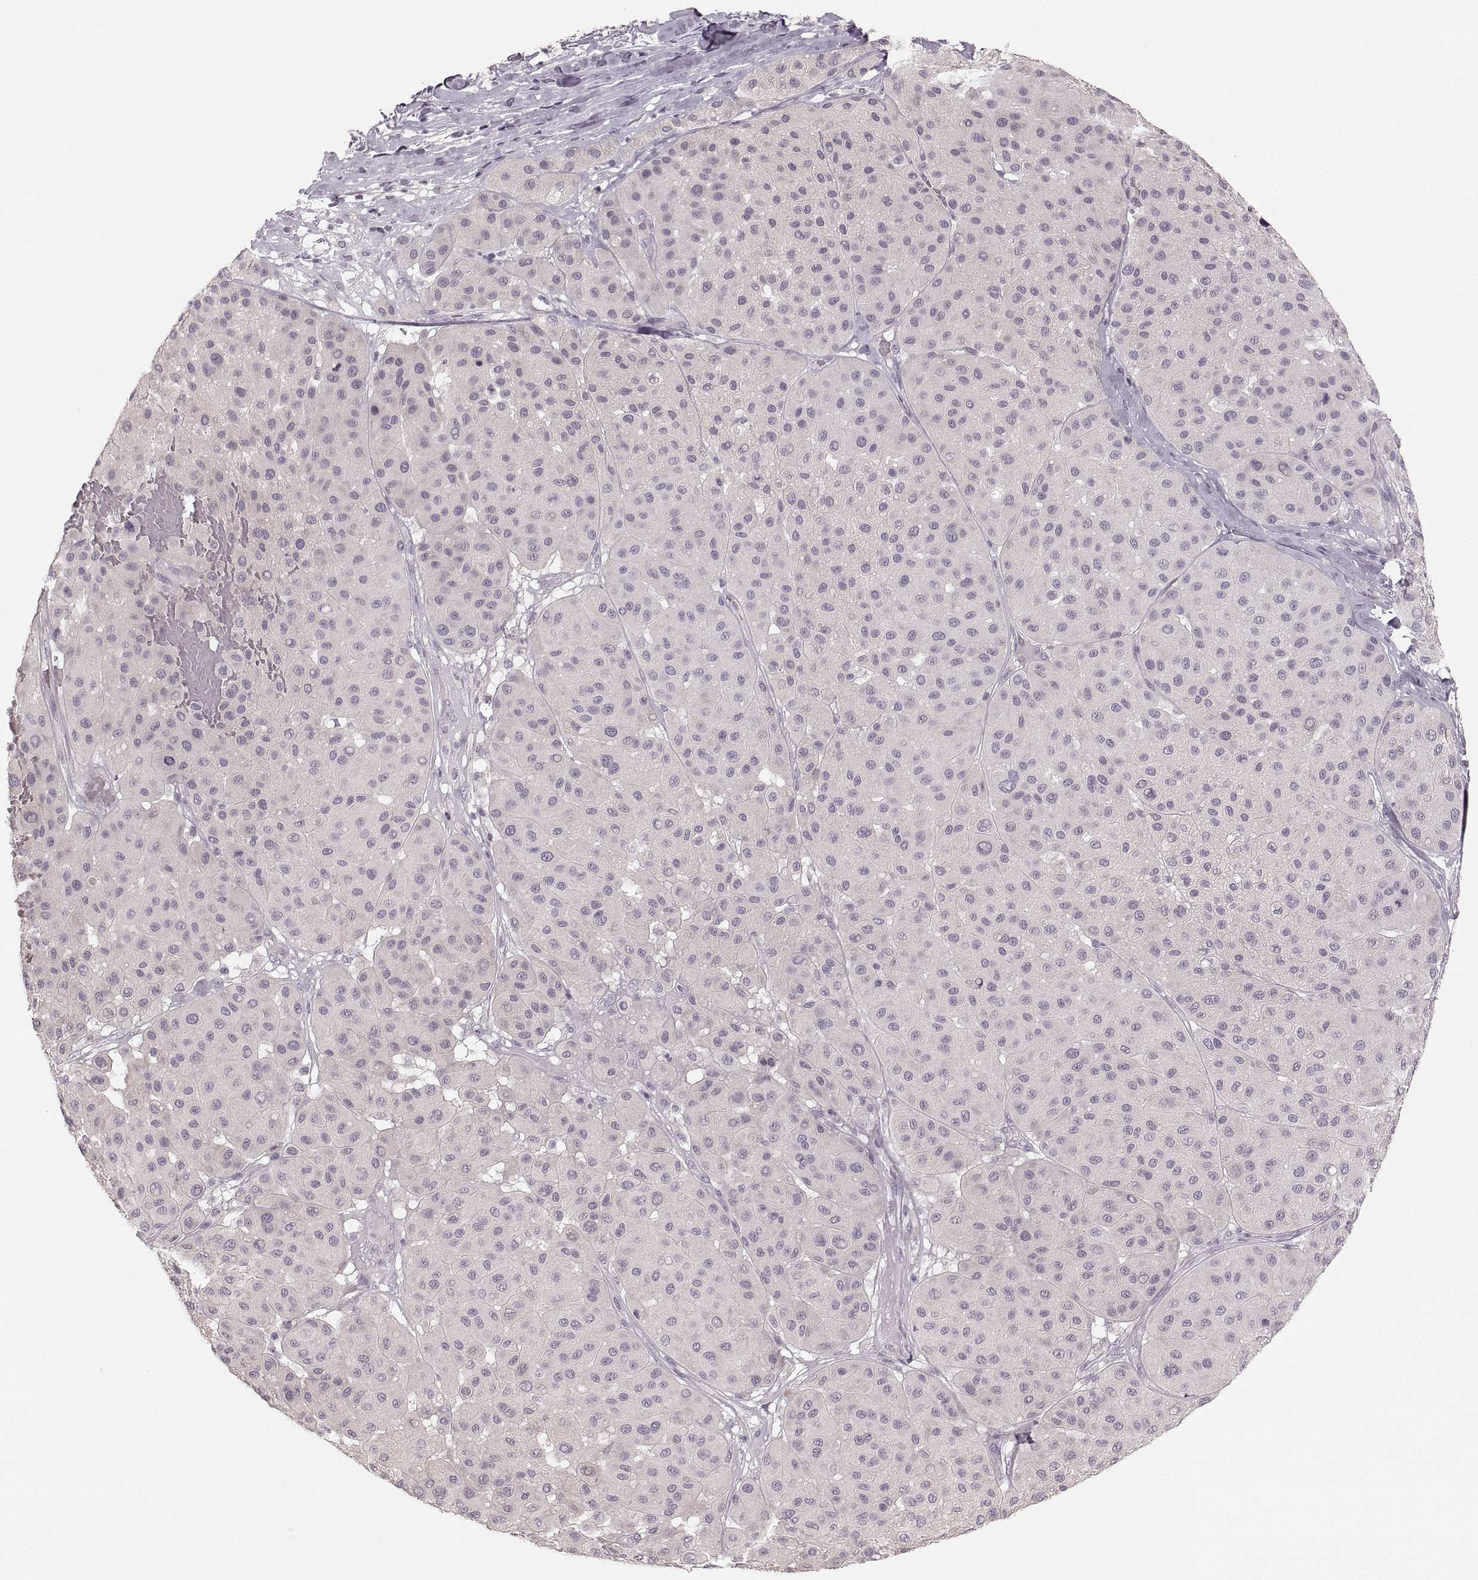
{"staining": {"intensity": "negative", "quantity": "none", "location": "none"}, "tissue": "melanoma", "cell_type": "Tumor cells", "image_type": "cancer", "snomed": [{"axis": "morphology", "description": "Malignant melanoma, Metastatic site"}, {"axis": "topography", "description": "Smooth muscle"}], "caption": "A high-resolution histopathology image shows immunohistochemistry staining of melanoma, which exhibits no significant staining in tumor cells.", "gene": "RUNDC3A", "patient": {"sex": "male", "age": 41}}